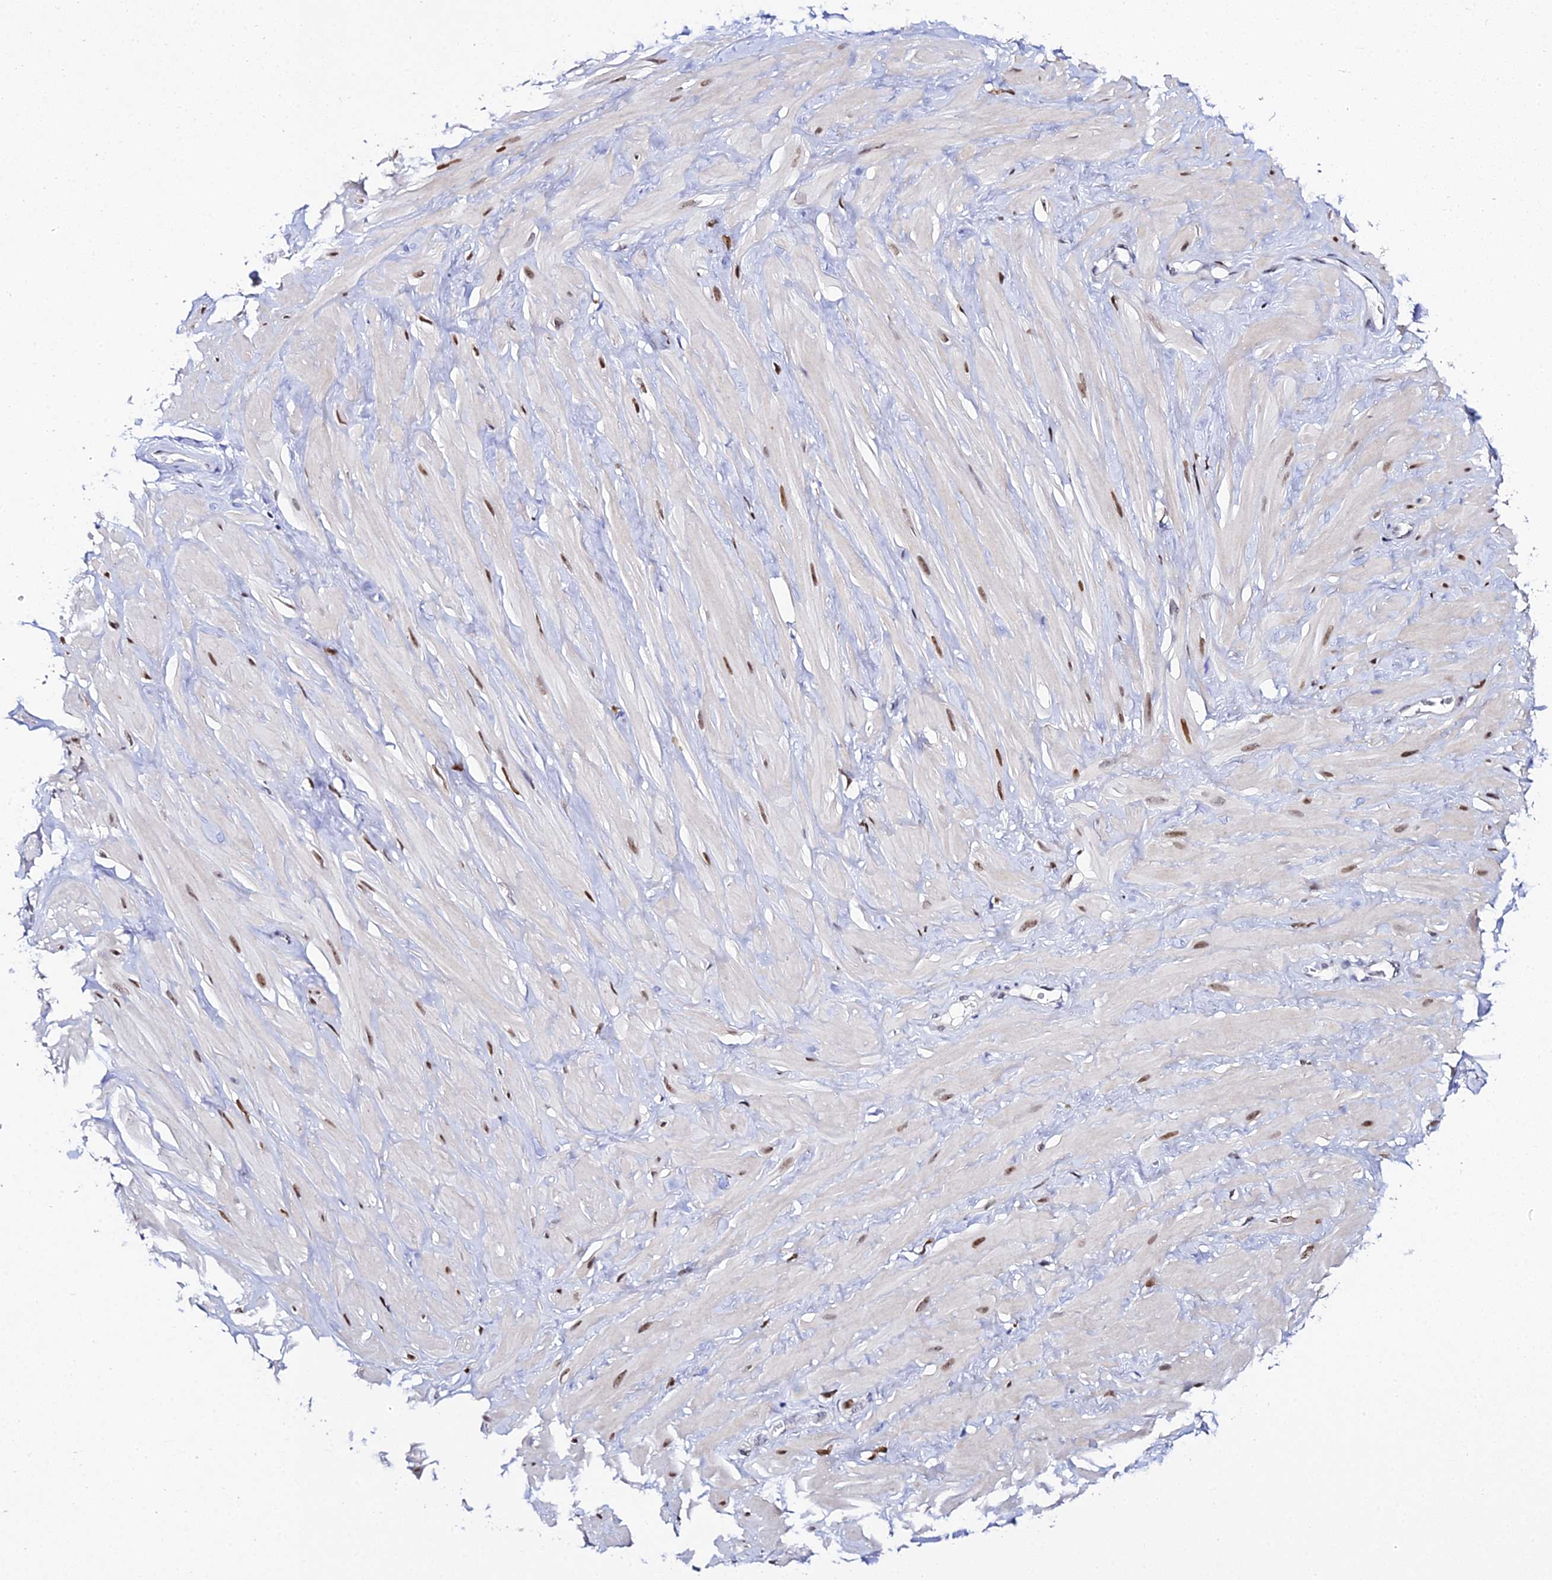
{"staining": {"intensity": "weak", "quantity": ">75%", "location": "nuclear"}, "tissue": "adipose tissue", "cell_type": "Adipocytes", "image_type": "normal", "snomed": [{"axis": "morphology", "description": "Normal tissue, NOS"}, {"axis": "topography", "description": "Soft tissue"}, {"axis": "topography", "description": "Adipose tissue"}, {"axis": "topography", "description": "Vascular tissue"}, {"axis": "topography", "description": "Peripheral nerve tissue"}], "caption": "This is a photomicrograph of IHC staining of unremarkable adipose tissue, which shows weak positivity in the nuclear of adipocytes.", "gene": "POFUT2", "patient": {"sex": "male", "age": 46}}